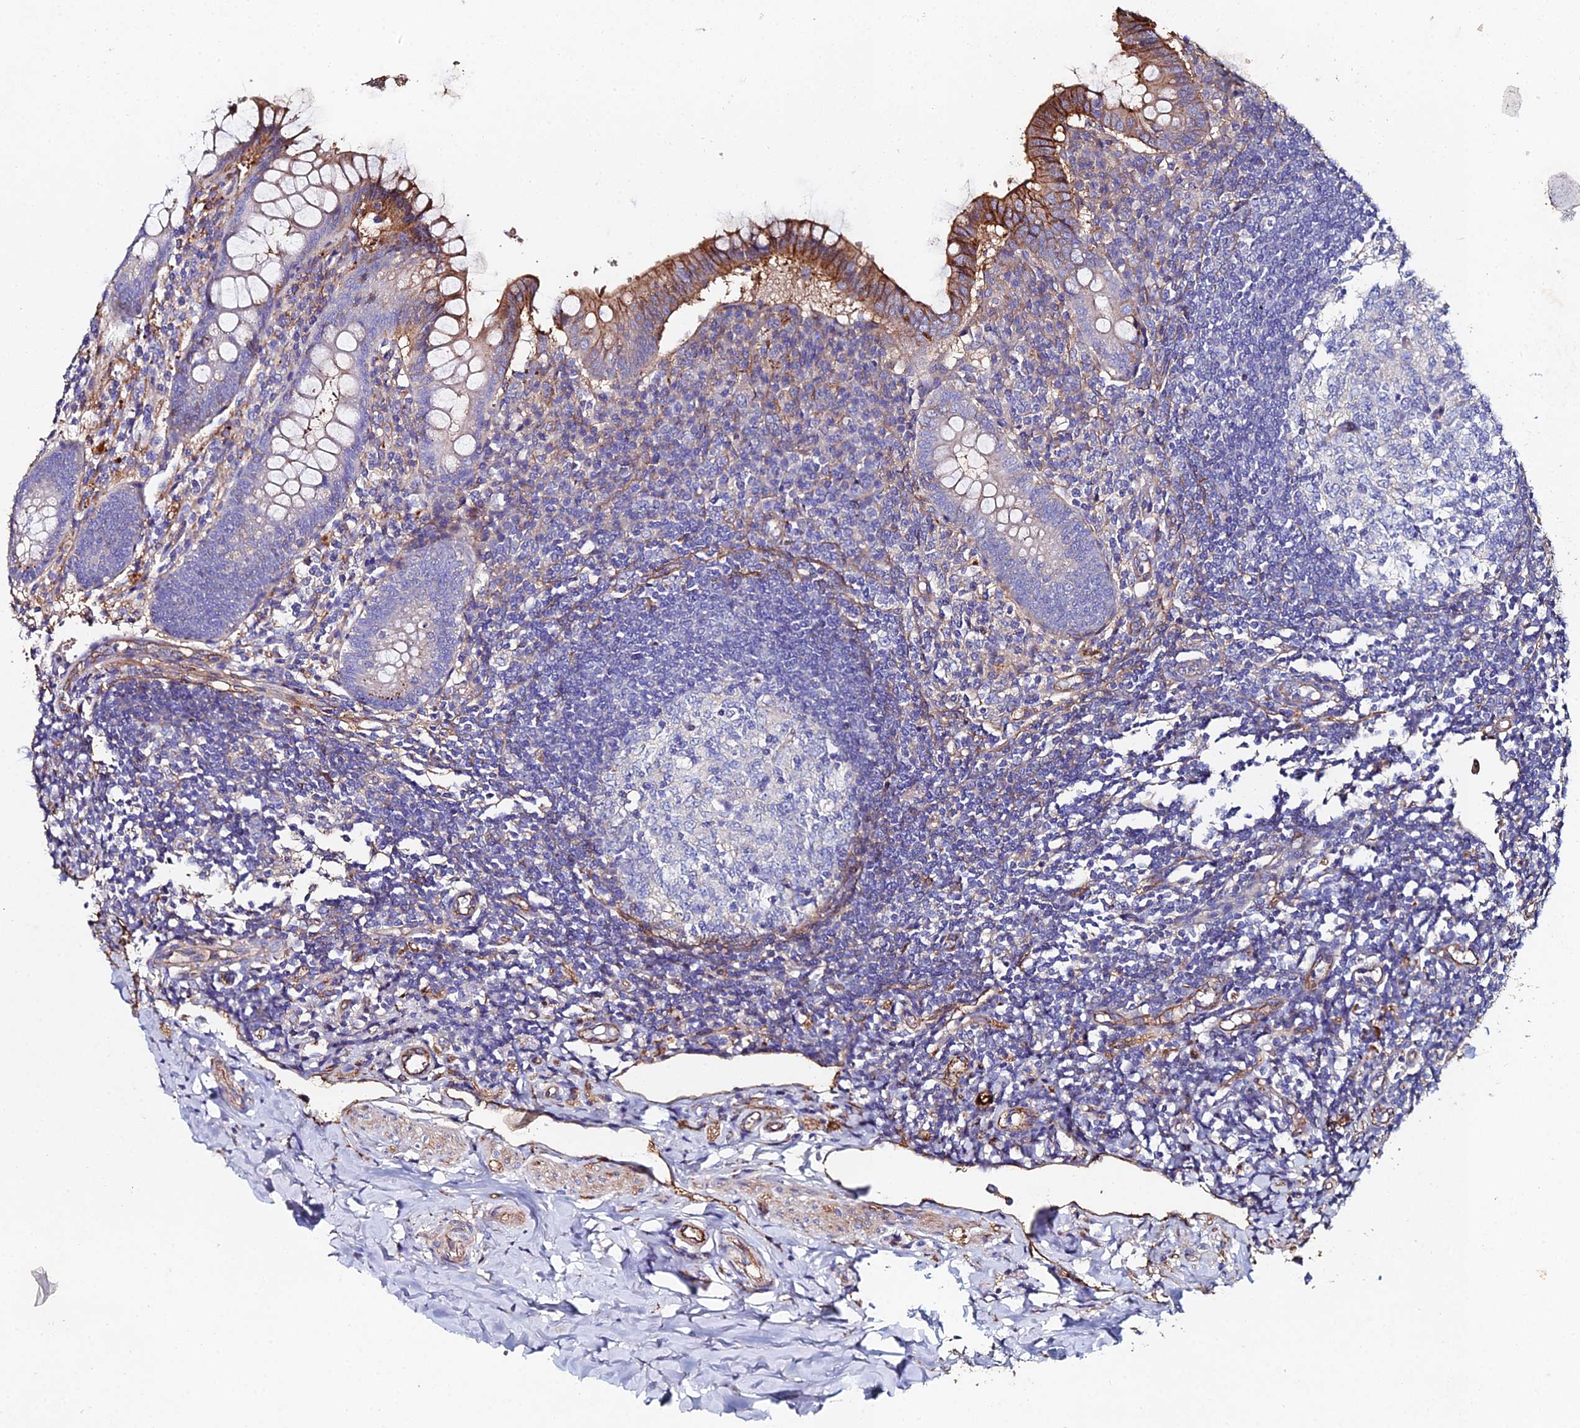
{"staining": {"intensity": "moderate", "quantity": "25%-75%", "location": "cytoplasmic/membranous"}, "tissue": "appendix", "cell_type": "Glandular cells", "image_type": "normal", "snomed": [{"axis": "morphology", "description": "Normal tissue, NOS"}, {"axis": "topography", "description": "Appendix"}], "caption": "About 25%-75% of glandular cells in unremarkable human appendix demonstrate moderate cytoplasmic/membranous protein staining as visualized by brown immunohistochemical staining.", "gene": "C6", "patient": {"sex": "female", "age": 33}}